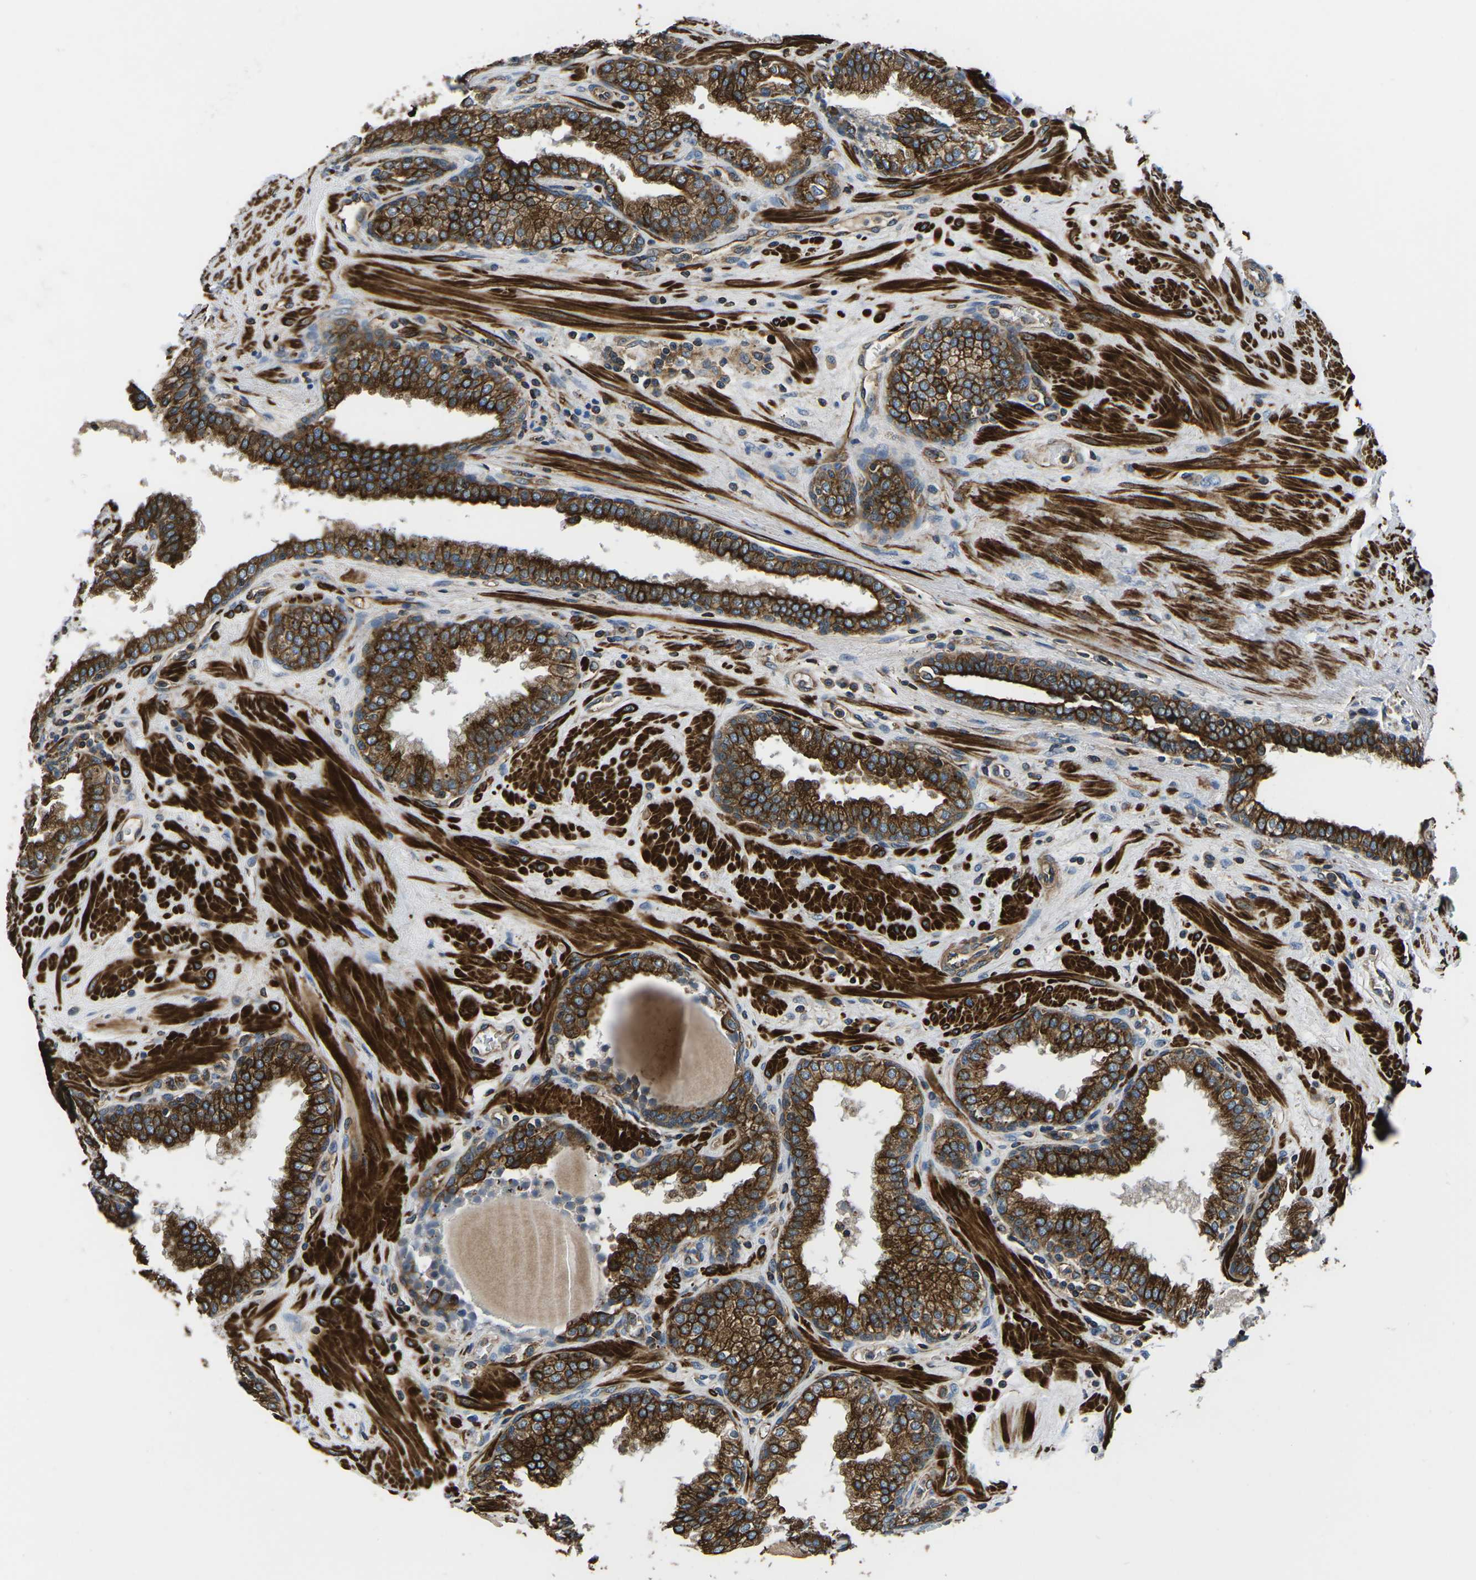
{"staining": {"intensity": "strong", "quantity": ">75%", "location": "cytoplasmic/membranous"}, "tissue": "prostate", "cell_type": "Glandular cells", "image_type": "normal", "snomed": [{"axis": "morphology", "description": "Normal tissue, NOS"}, {"axis": "topography", "description": "Prostate"}], "caption": "The immunohistochemical stain highlights strong cytoplasmic/membranous positivity in glandular cells of benign prostate.", "gene": "KCNJ15", "patient": {"sex": "male", "age": 51}}